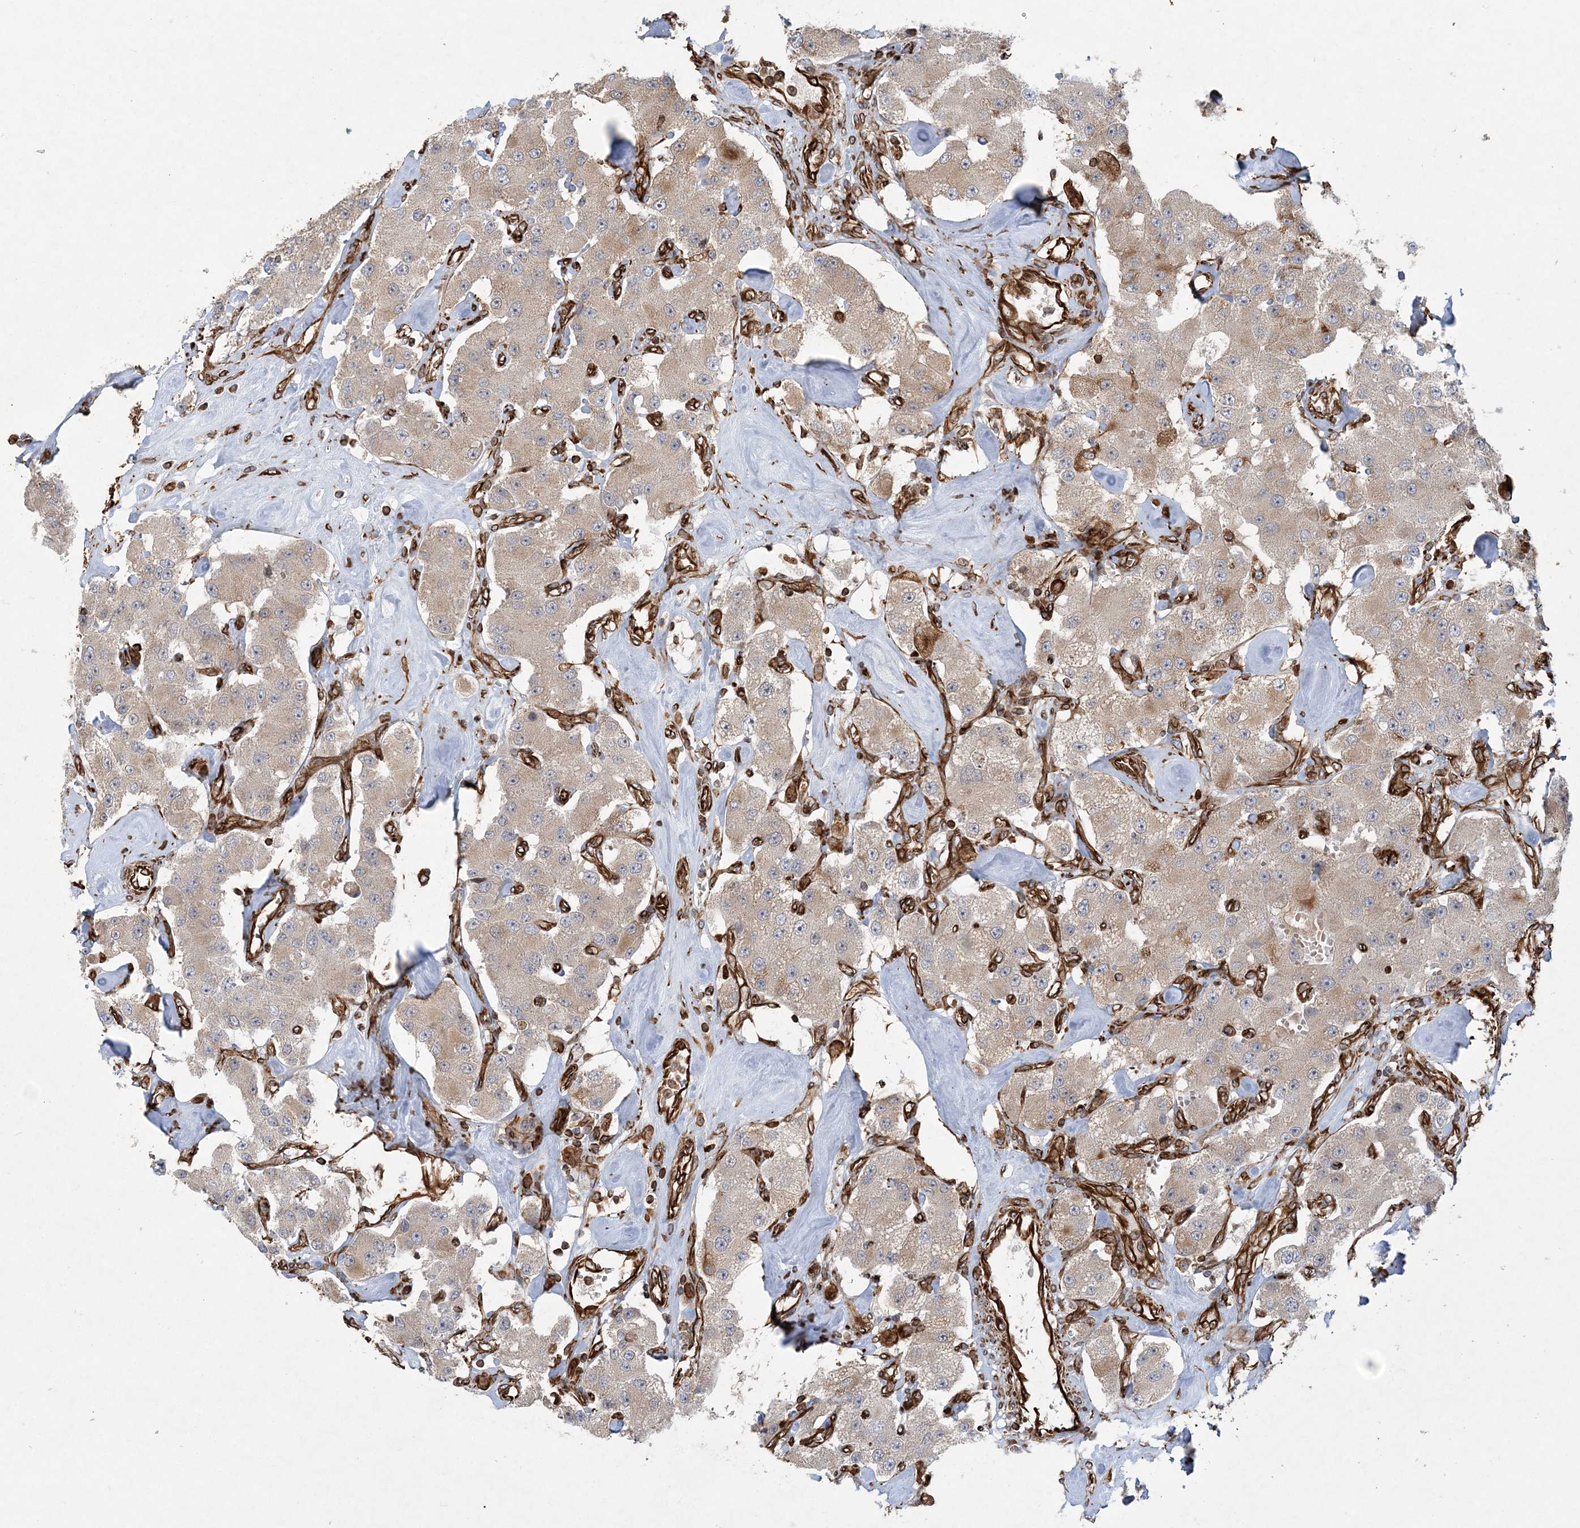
{"staining": {"intensity": "weak", "quantity": ">75%", "location": "cytoplasmic/membranous"}, "tissue": "carcinoid", "cell_type": "Tumor cells", "image_type": "cancer", "snomed": [{"axis": "morphology", "description": "Carcinoid, malignant, NOS"}, {"axis": "topography", "description": "Pancreas"}], "caption": "Immunohistochemical staining of carcinoid exhibits low levels of weak cytoplasmic/membranous expression in approximately >75% of tumor cells.", "gene": "FAM114A2", "patient": {"sex": "male", "age": 41}}